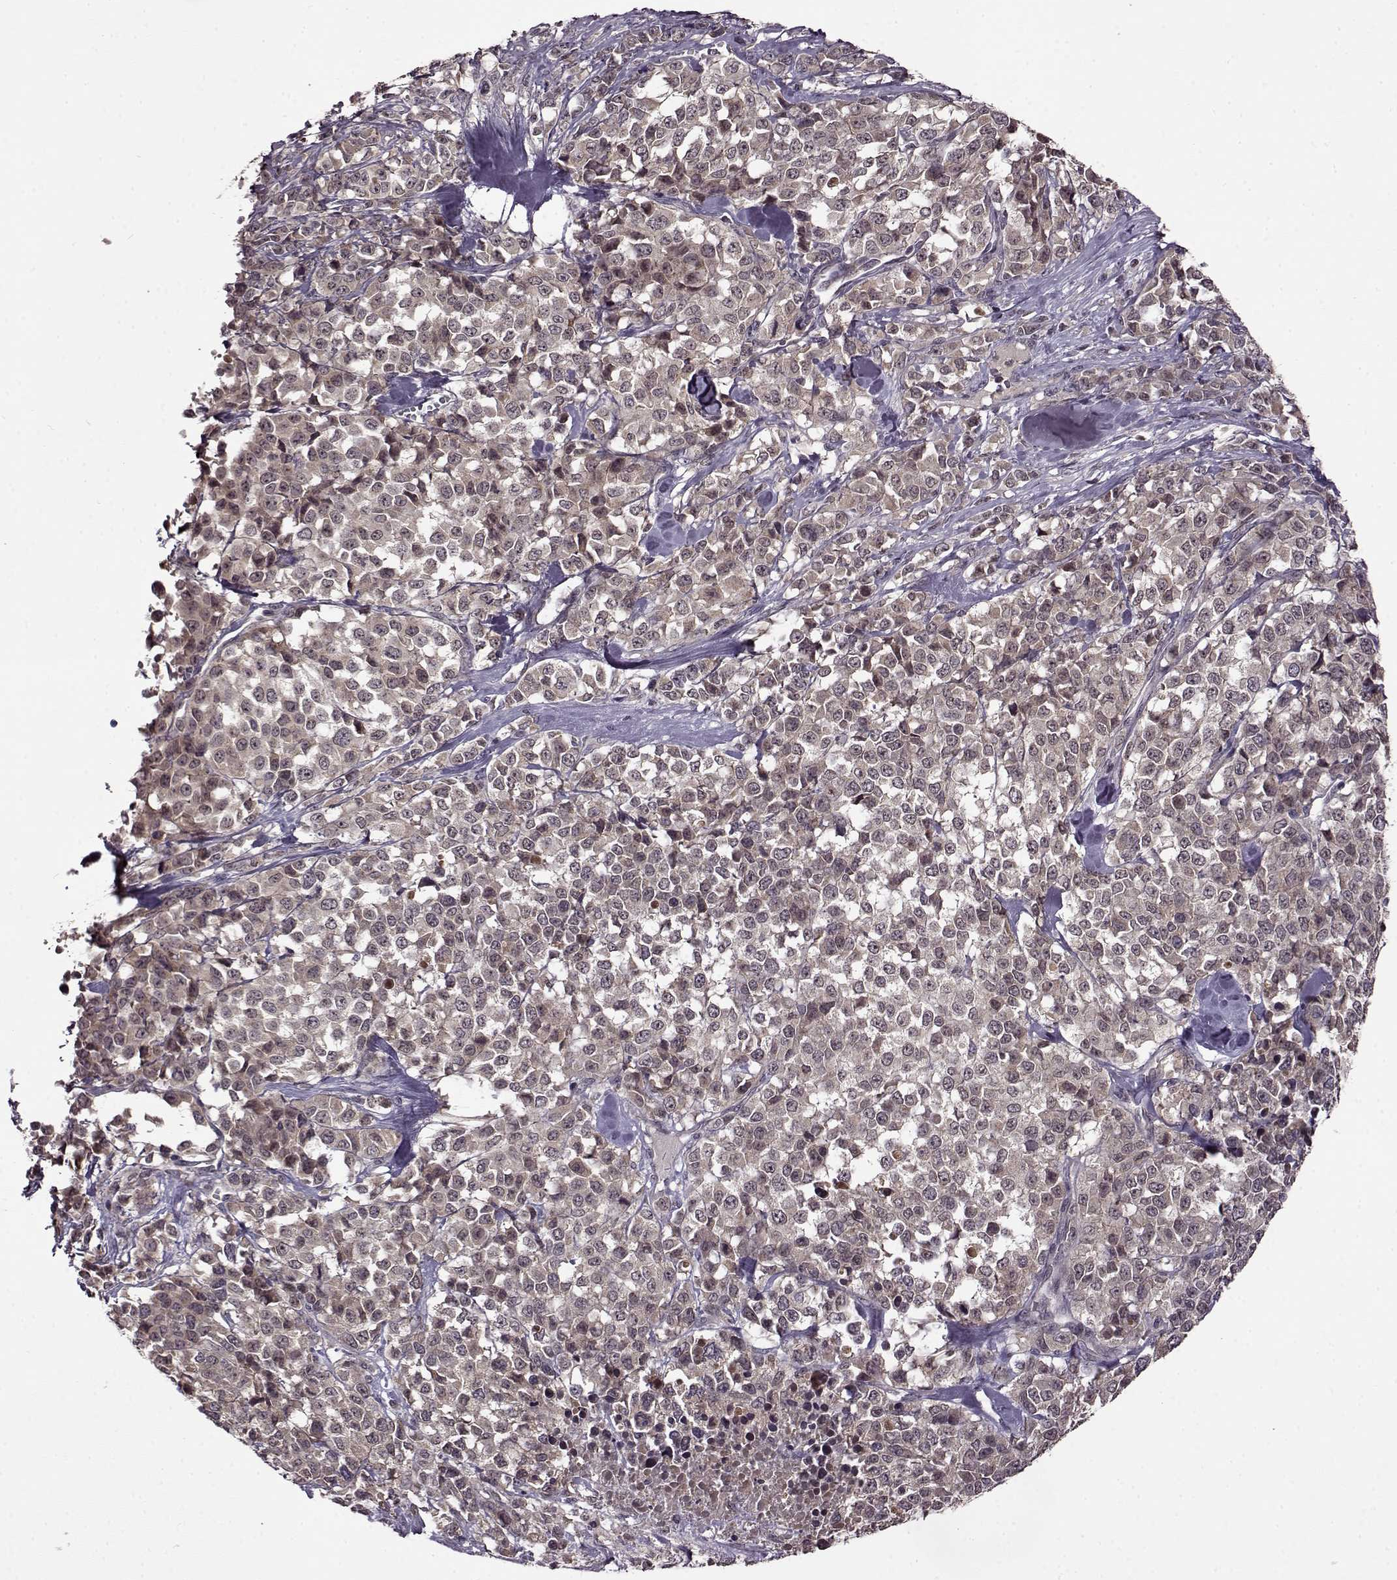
{"staining": {"intensity": "weak", "quantity": "<25%", "location": "cytoplasmic/membranous"}, "tissue": "melanoma", "cell_type": "Tumor cells", "image_type": "cancer", "snomed": [{"axis": "morphology", "description": "Malignant melanoma, Metastatic site"}, {"axis": "topography", "description": "Skin"}], "caption": "A histopathology image of human malignant melanoma (metastatic site) is negative for staining in tumor cells.", "gene": "MAIP1", "patient": {"sex": "male", "age": 84}}